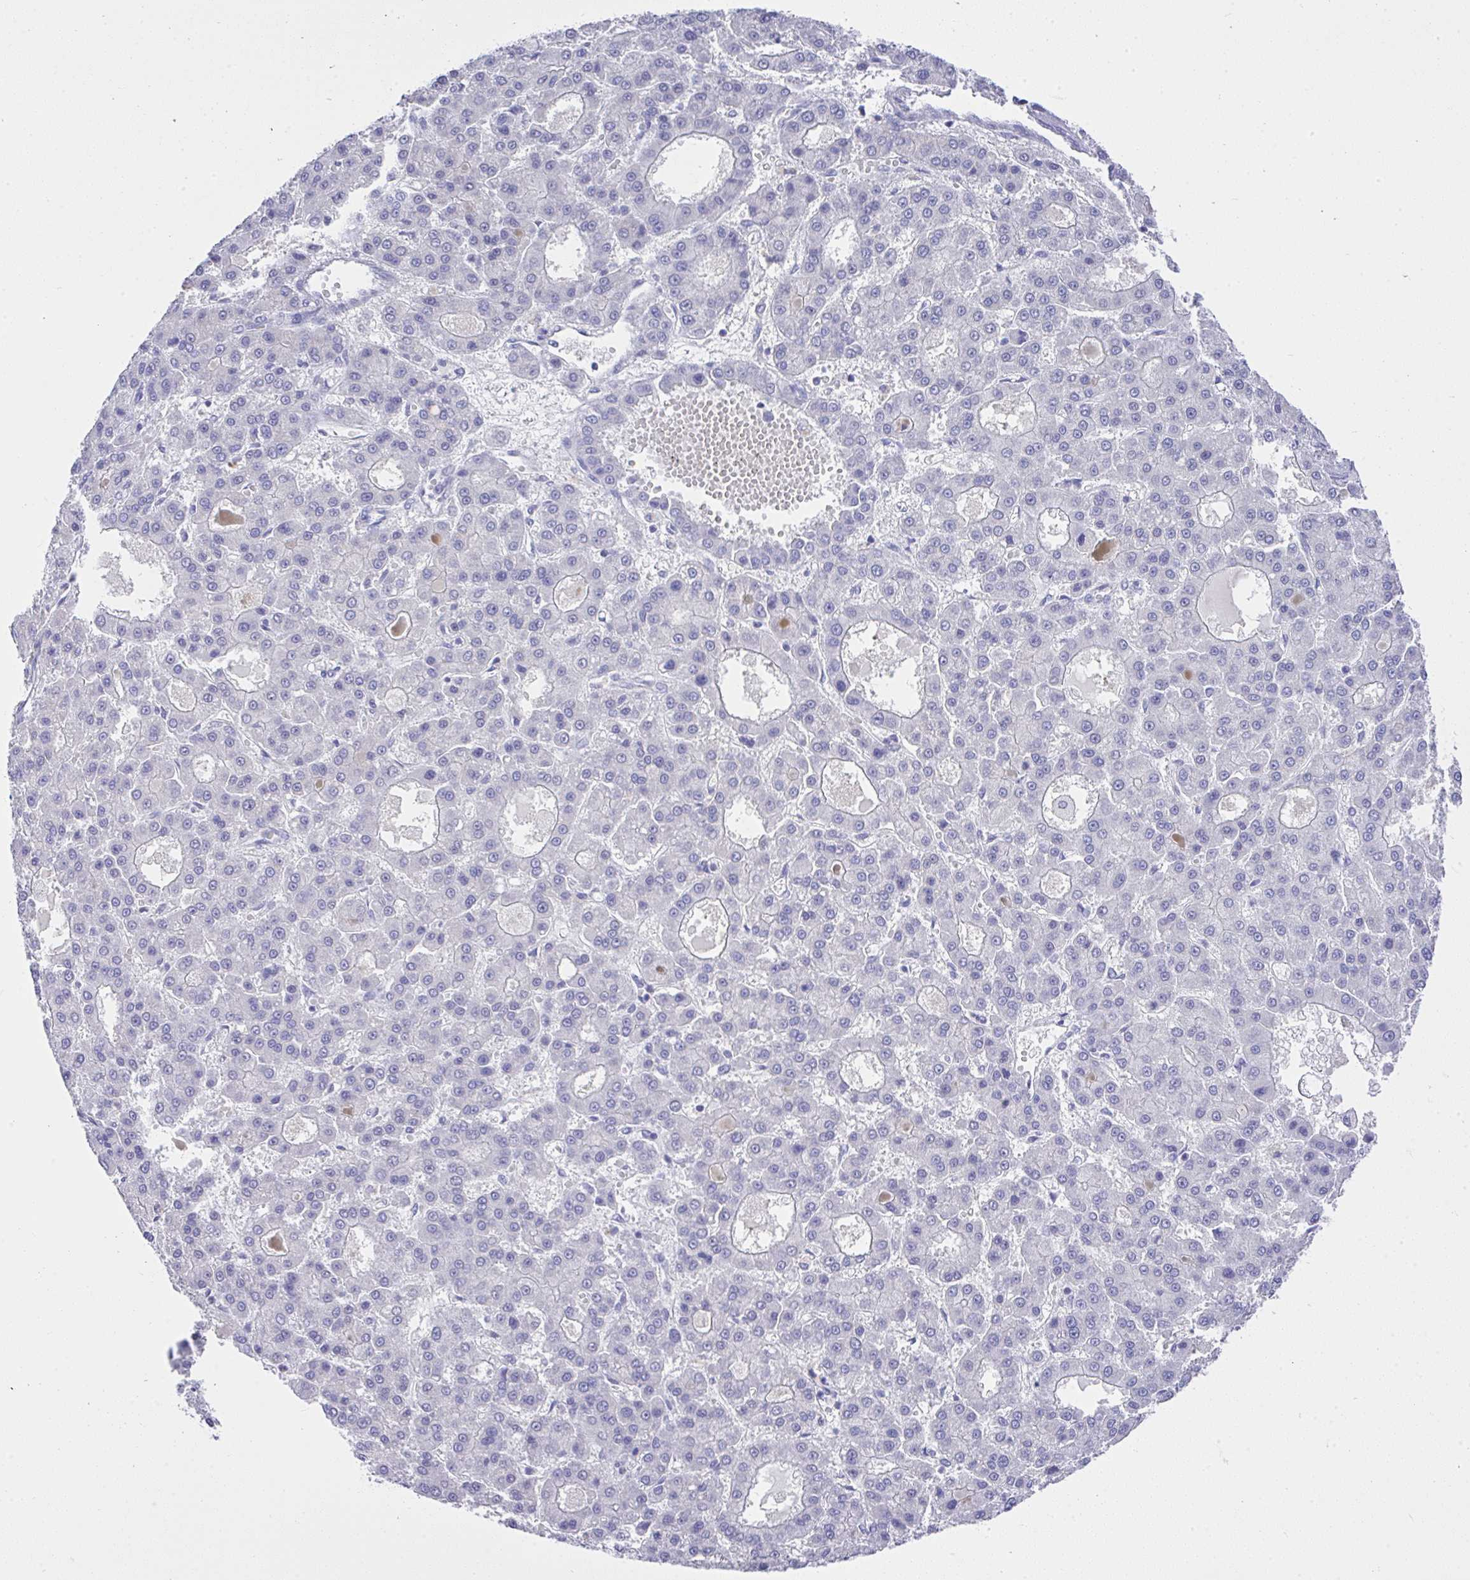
{"staining": {"intensity": "negative", "quantity": "none", "location": "none"}, "tissue": "liver cancer", "cell_type": "Tumor cells", "image_type": "cancer", "snomed": [{"axis": "morphology", "description": "Carcinoma, Hepatocellular, NOS"}, {"axis": "topography", "description": "Liver"}], "caption": "This is an IHC micrograph of hepatocellular carcinoma (liver). There is no expression in tumor cells.", "gene": "MS4A12", "patient": {"sex": "male", "age": 70}}